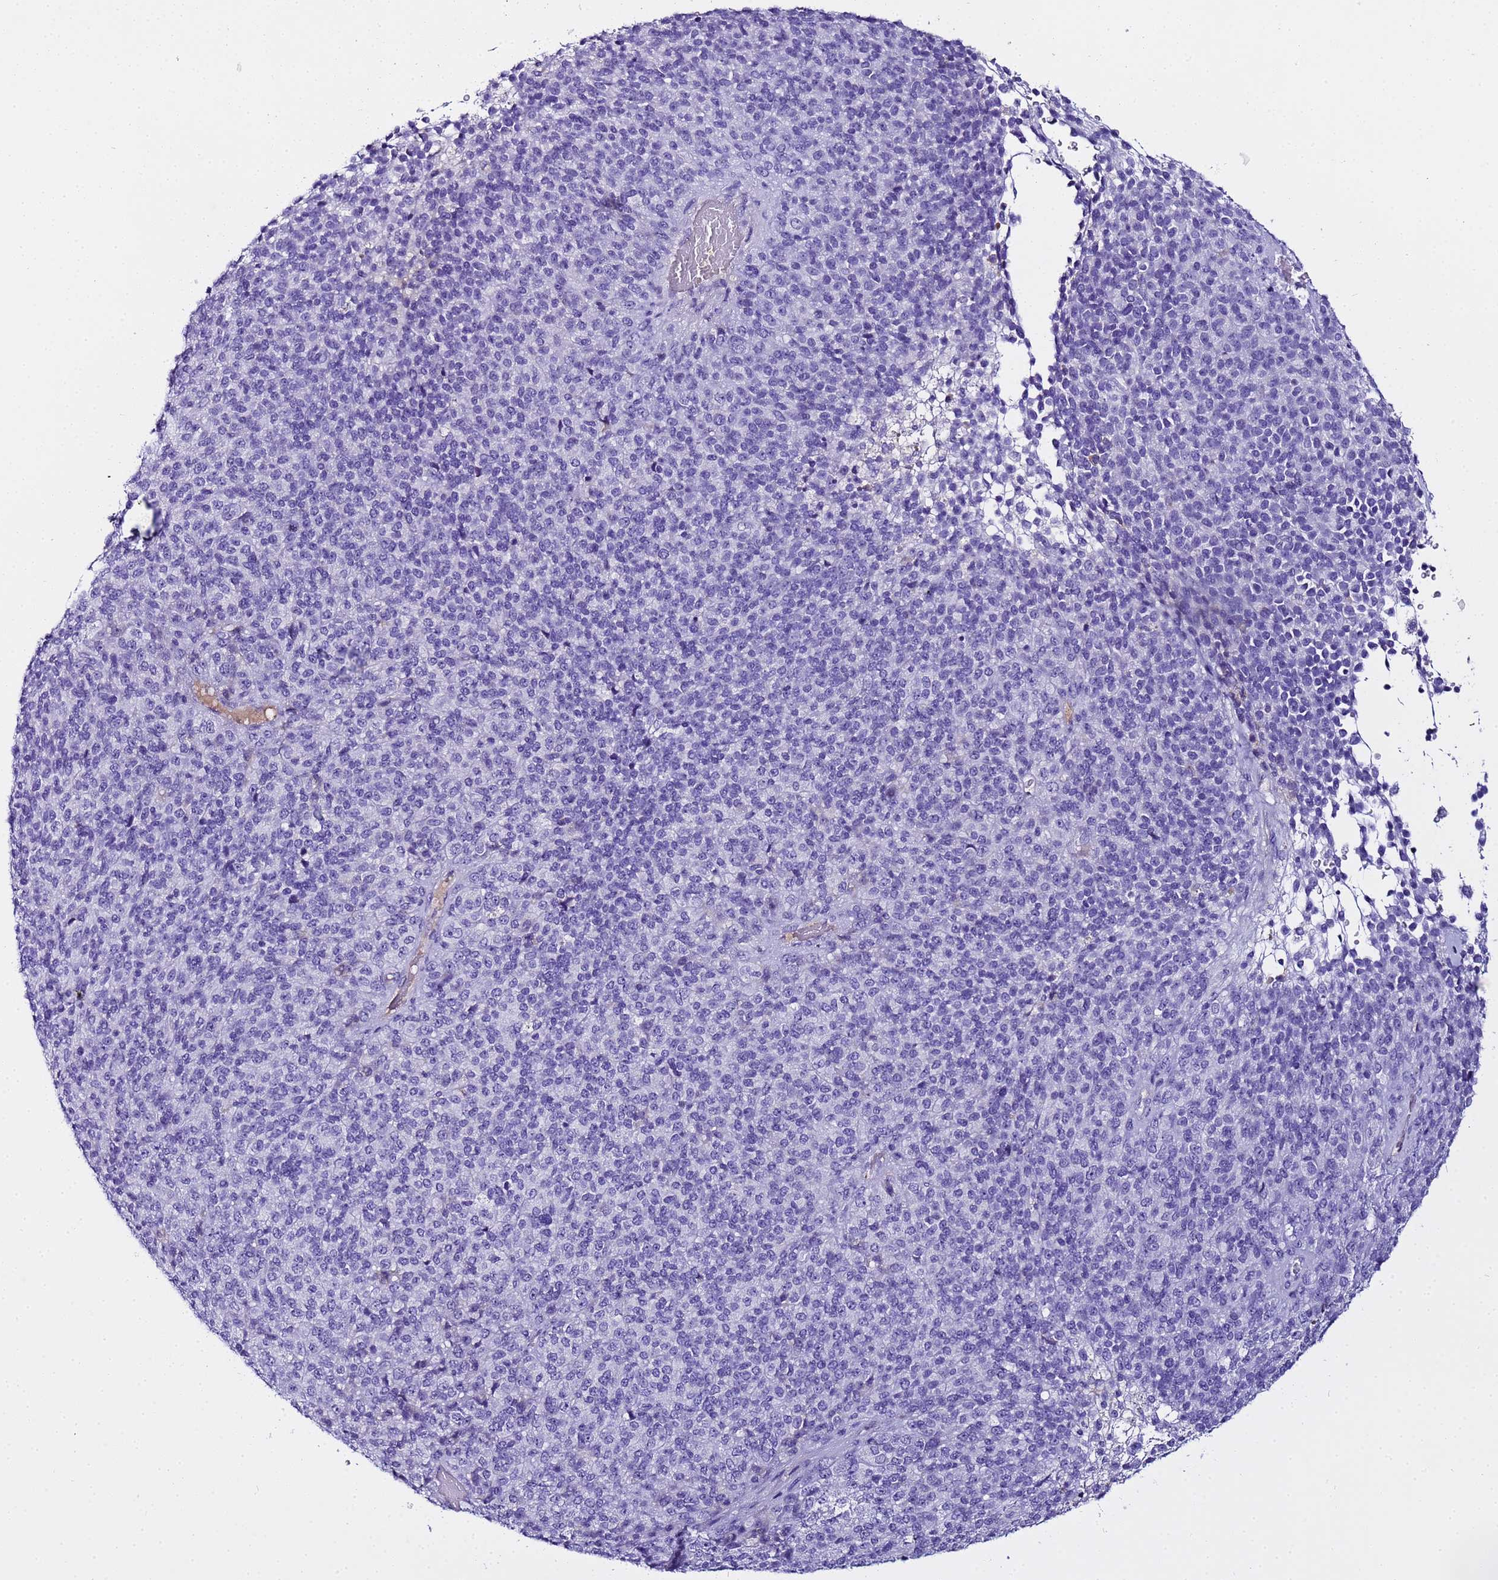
{"staining": {"intensity": "negative", "quantity": "none", "location": "none"}, "tissue": "melanoma", "cell_type": "Tumor cells", "image_type": "cancer", "snomed": [{"axis": "morphology", "description": "Malignant melanoma, Metastatic site"}, {"axis": "topography", "description": "Brain"}], "caption": "Tumor cells show no significant protein positivity in malignant melanoma (metastatic site).", "gene": "CFHR2", "patient": {"sex": "female", "age": 56}}